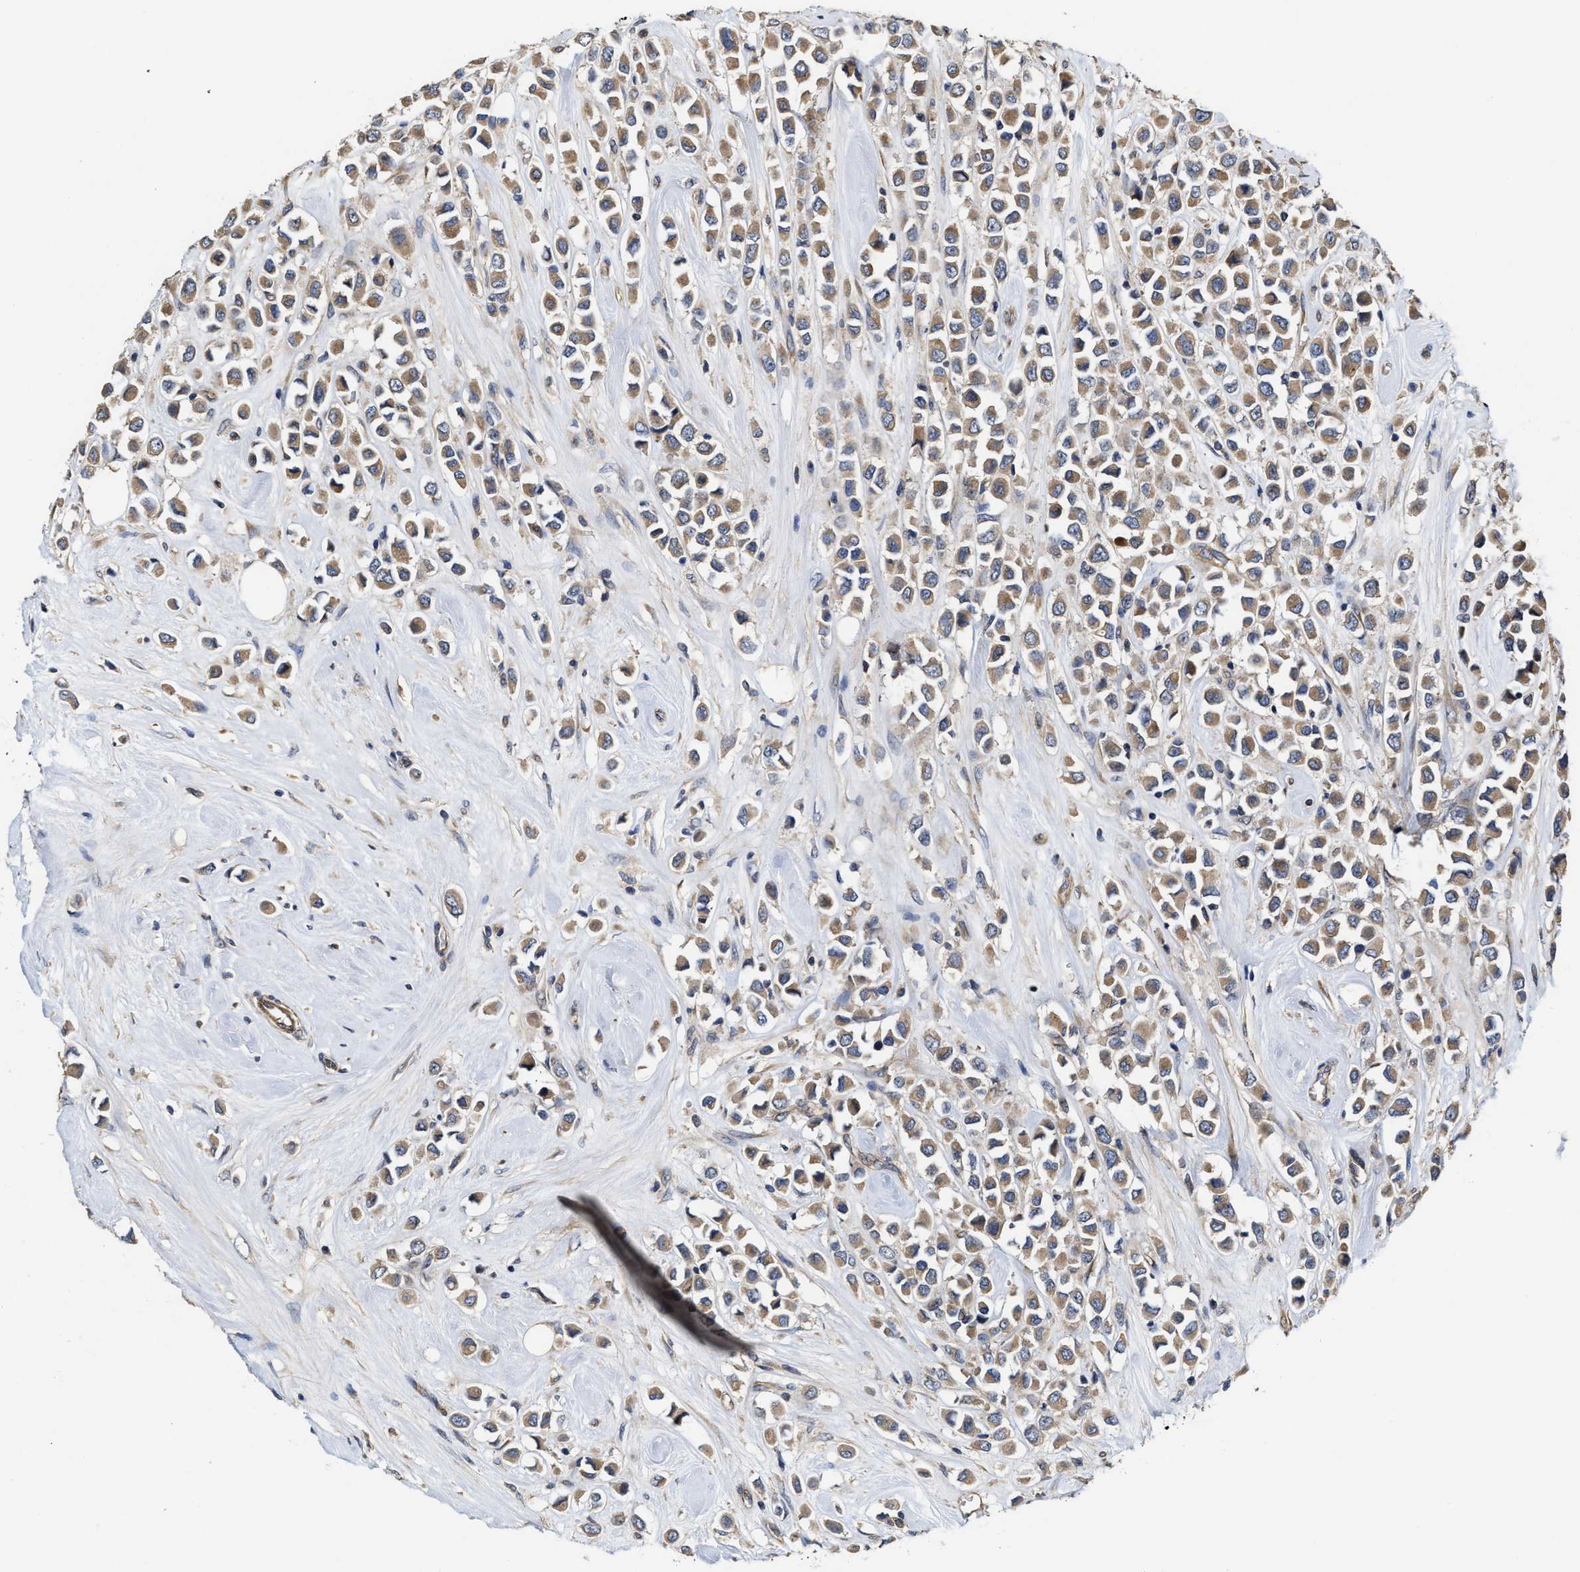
{"staining": {"intensity": "moderate", "quantity": ">75%", "location": "cytoplasmic/membranous"}, "tissue": "breast cancer", "cell_type": "Tumor cells", "image_type": "cancer", "snomed": [{"axis": "morphology", "description": "Duct carcinoma"}, {"axis": "topography", "description": "Breast"}], "caption": "Immunohistochemistry staining of breast cancer (intraductal carcinoma), which displays medium levels of moderate cytoplasmic/membranous staining in about >75% of tumor cells indicating moderate cytoplasmic/membranous protein expression. The staining was performed using DAB (3,3'-diaminobenzidine) (brown) for protein detection and nuclei were counterstained in hematoxylin (blue).", "gene": "TRAF6", "patient": {"sex": "female", "age": 61}}